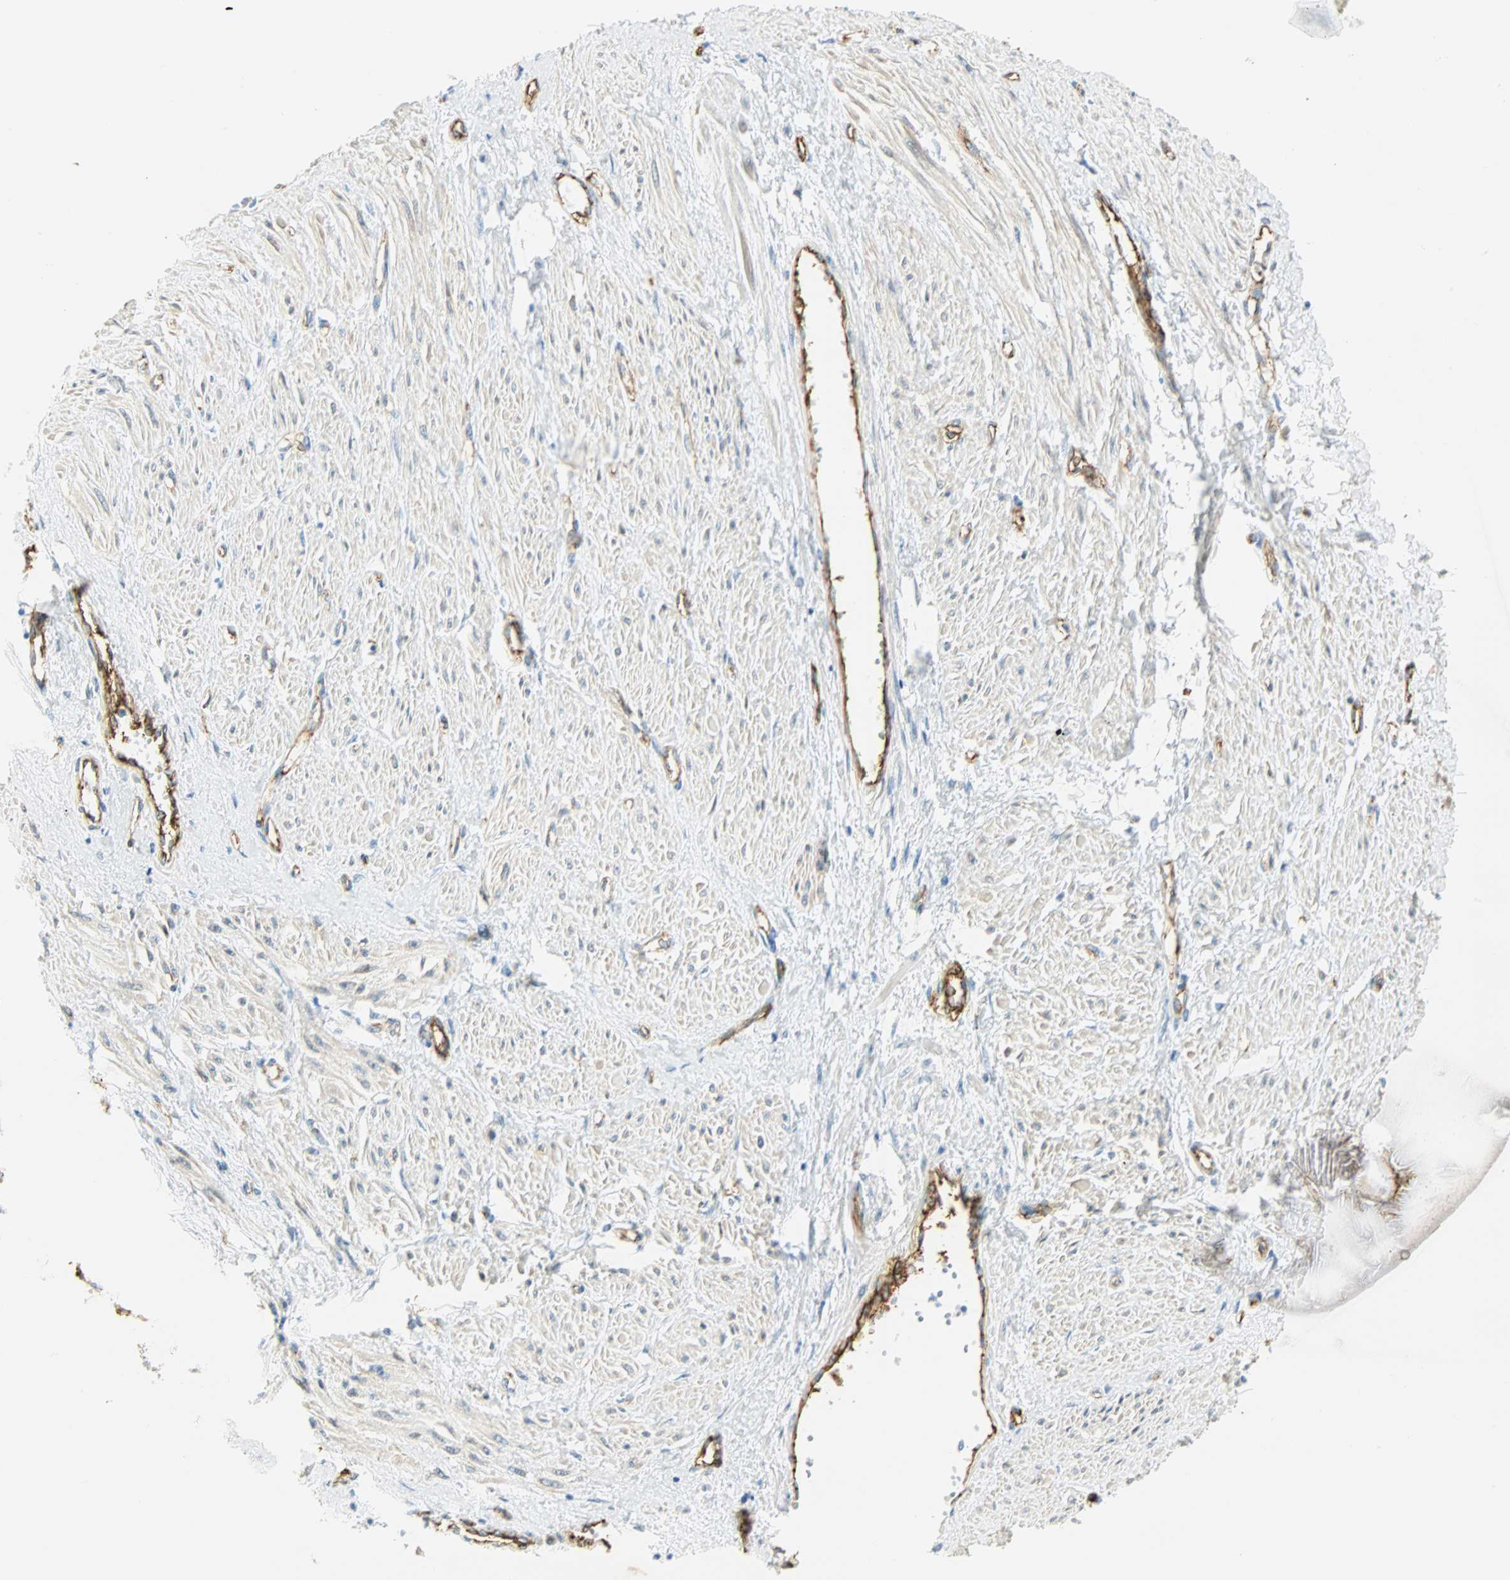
{"staining": {"intensity": "weak", "quantity": "<25%", "location": "cytoplasmic/membranous"}, "tissue": "smooth muscle", "cell_type": "Smooth muscle cells", "image_type": "normal", "snomed": [{"axis": "morphology", "description": "Normal tissue, NOS"}, {"axis": "topography", "description": "Smooth muscle"}, {"axis": "topography", "description": "Uterus"}], "caption": "An immunohistochemistry image of normal smooth muscle is shown. There is no staining in smooth muscle cells of smooth muscle.", "gene": "VPS9D1", "patient": {"sex": "female", "age": 39}}